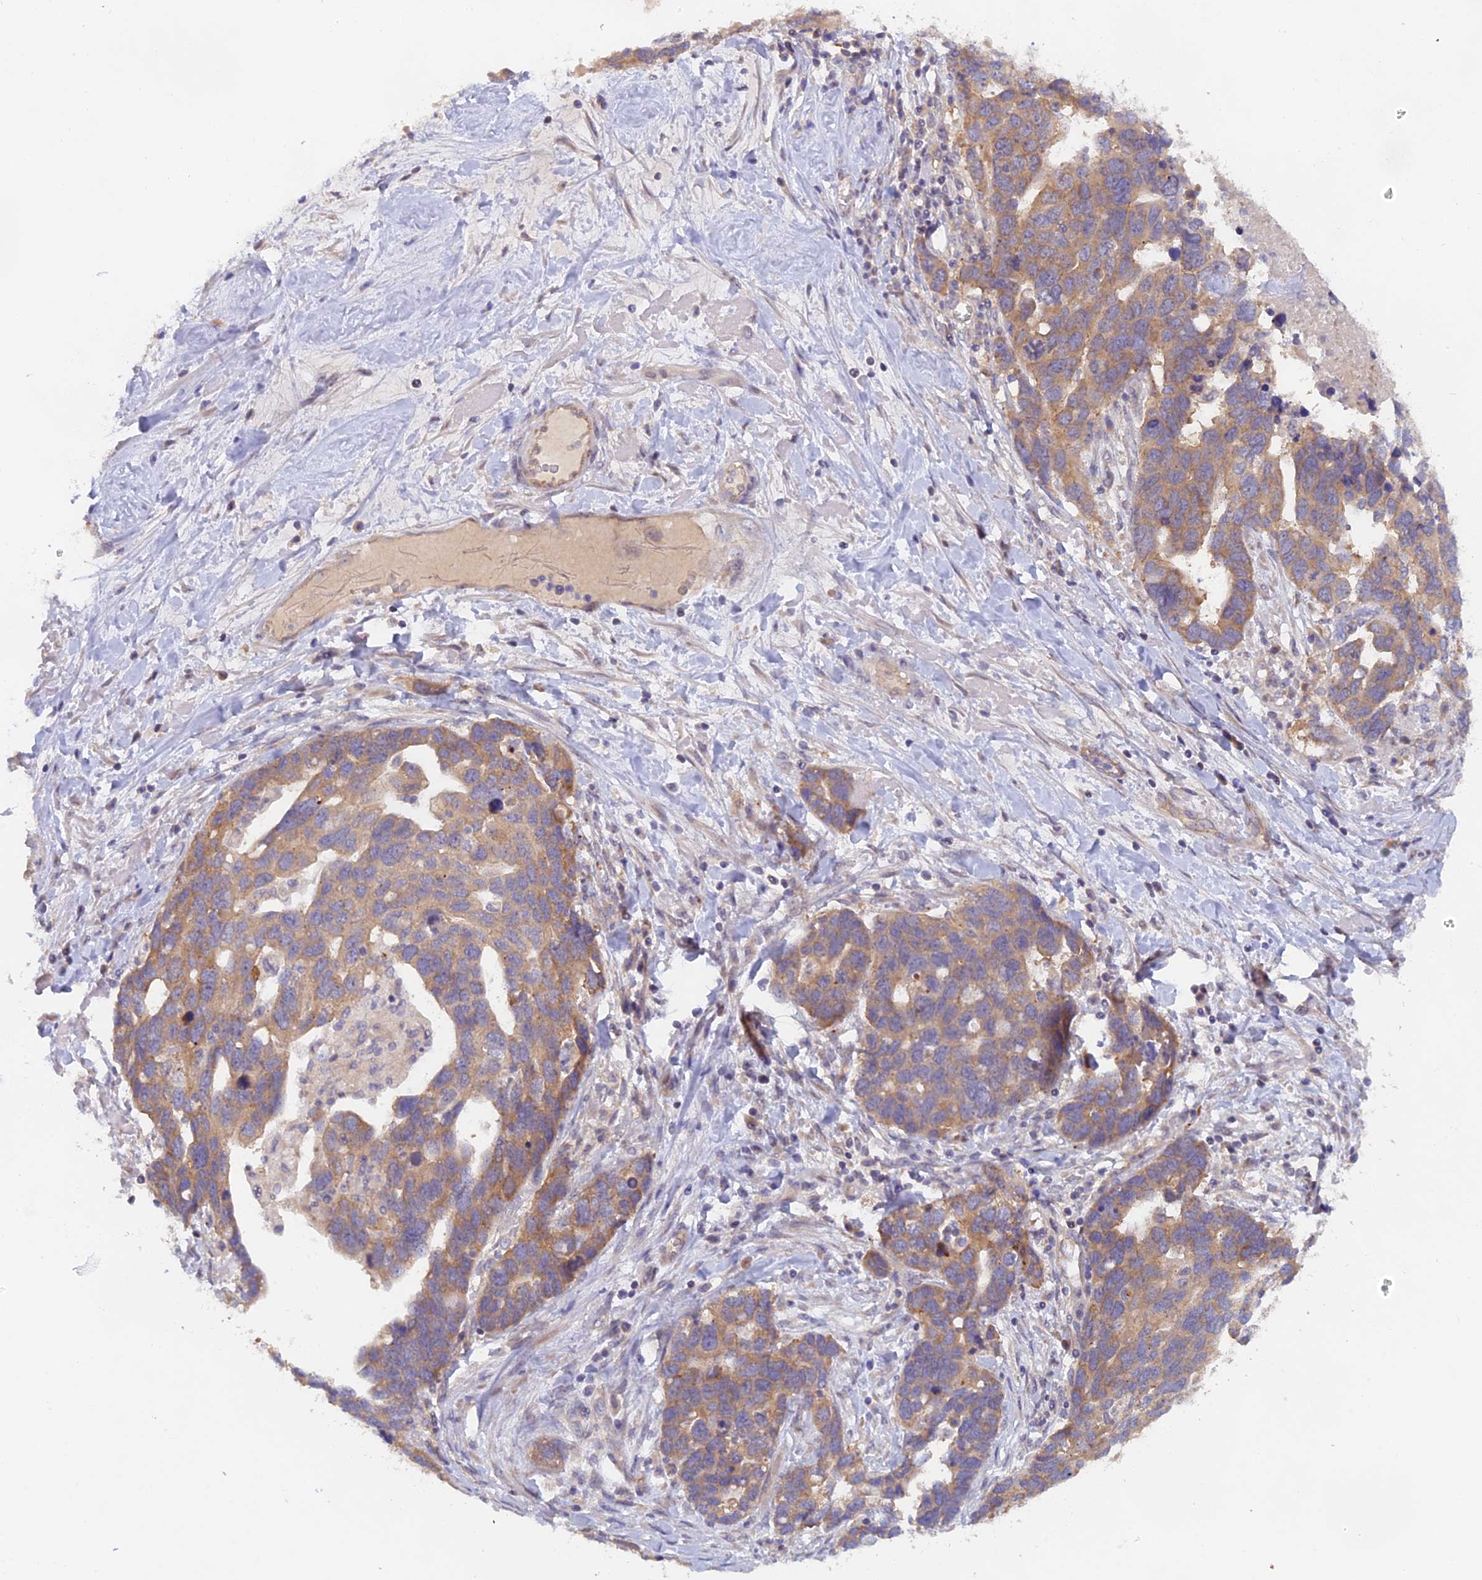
{"staining": {"intensity": "moderate", "quantity": ">75%", "location": "cytoplasmic/membranous"}, "tissue": "ovarian cancer", "cell_type": "Tumor cells", "image_type": "cancer", "snomed": [{"axis": "morphology", "description": "Cystadenocarcinoma, serous, NOS"}, {"axis": "topography", "description": "Ovary"}], "caption": "Immunohistochemical staining of ovarian cancer displays medium levels of moderate cytoplasmic/membranous positivity in approximately >75% of tumor cells. The staining was performed using DAB, with brown indicating positive protein expression. Nuclei are stained blue with hematoxylin.", "gene": "TENT4B", "patient": {"sex": "female", "age": 54}}